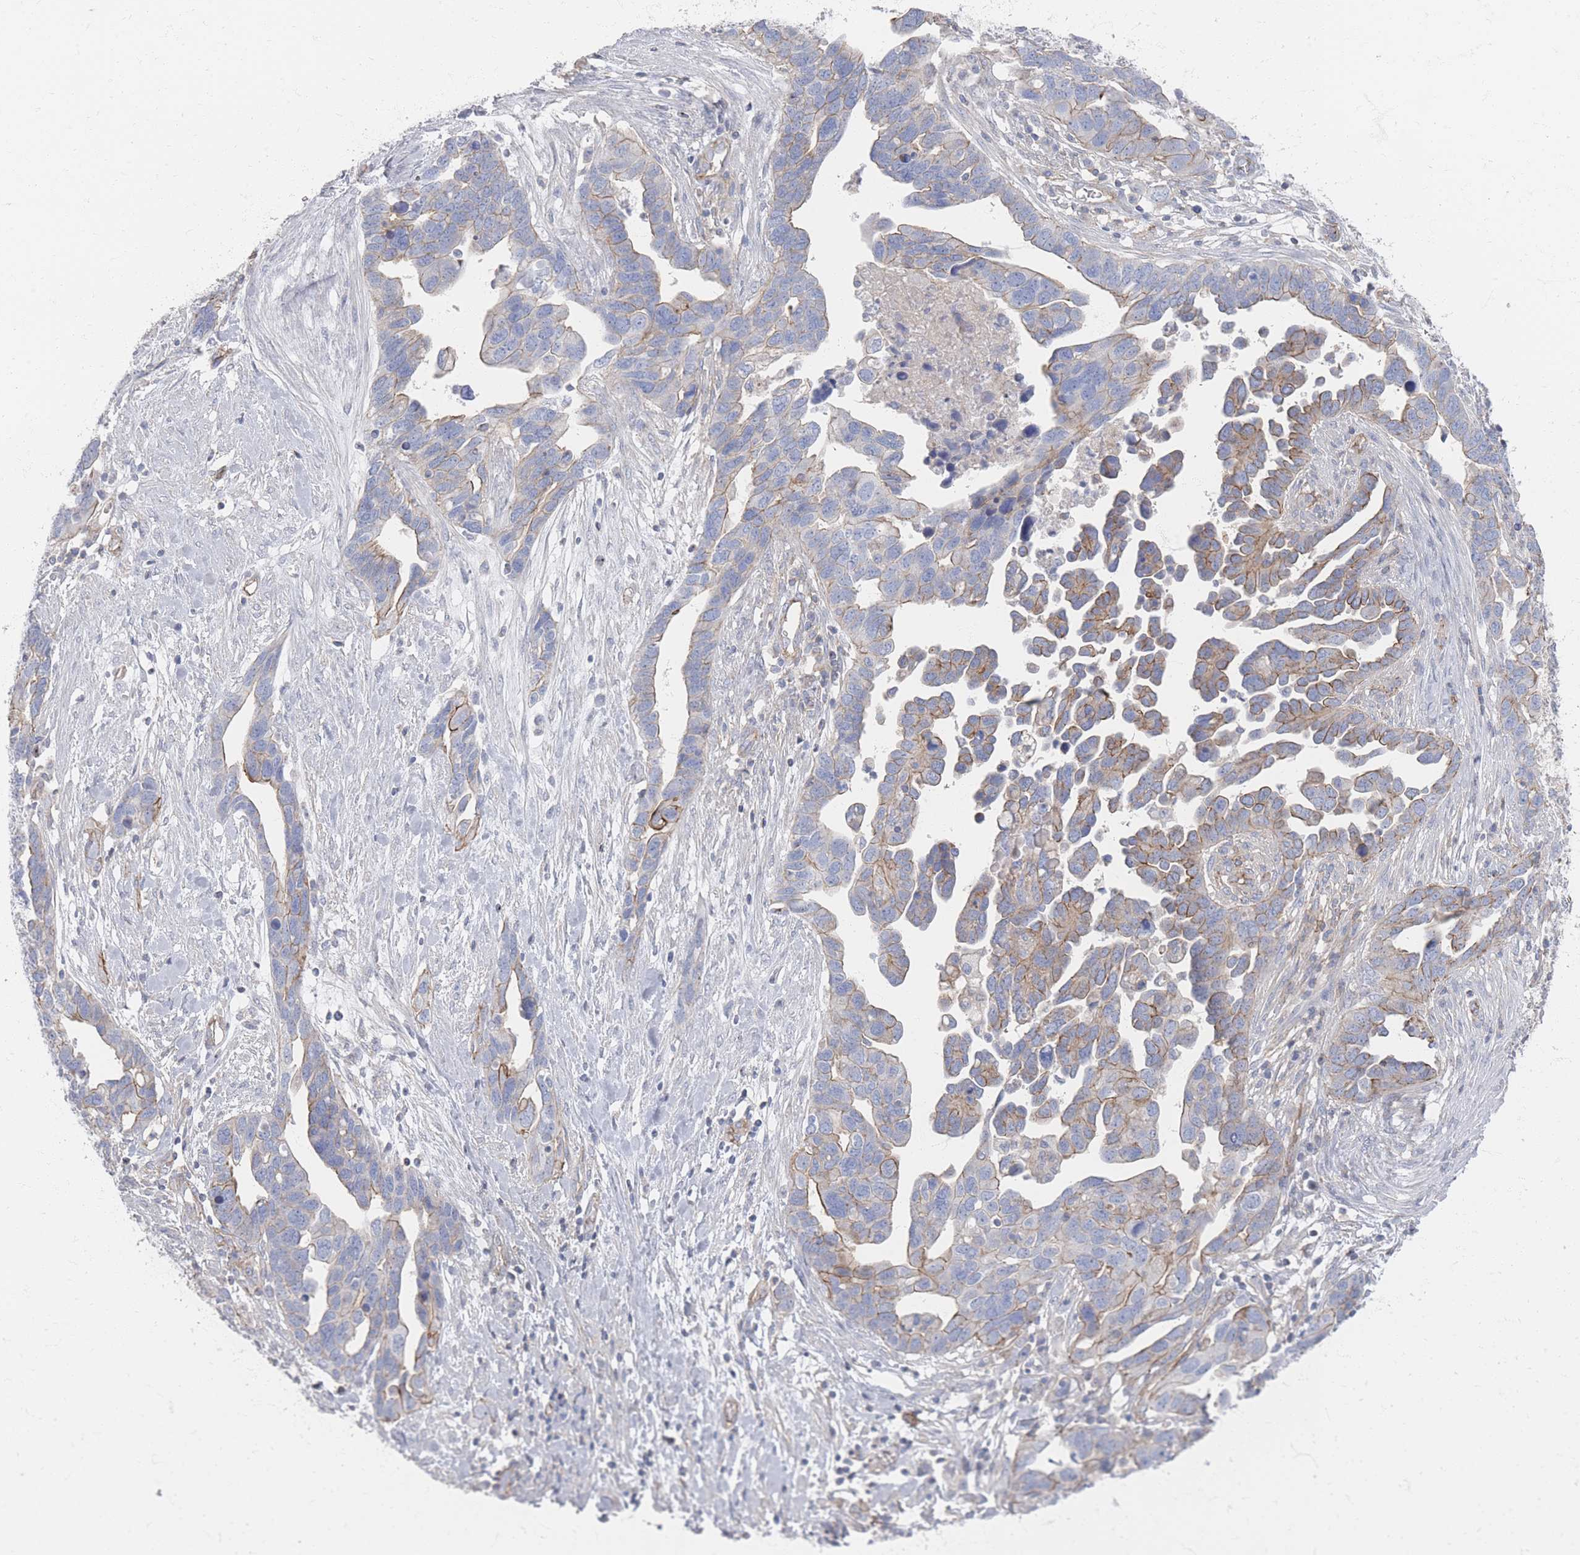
{"staining": {"intensity": "moderate", "quantity": "<25%", "location": "cytoplasmic/membranous"}, "tissue": "ovarian cancer", "cell_type": "Tumor cells", "image_type": "cancer", "snomed": [{"axis": "morphology", "description": "Cystadenocarcinoma, serous, NOS"}, {"axis": "topography", "description": "Ovary"}], "caption": "Immunohistochemistry micrograph of neoplastic tissue: human ovarian cancer (serous cystadenocarcinoma) stained using immunohistochemistry (IHC) reveals low levels of moderate protein expression localized specifically in the cytoplasmic/membranous of tumor cells, appearing as a cytoplasmic/membranous brown color.", "gene": "GNB1", "patient": {"sex": "female", "age": 54}}